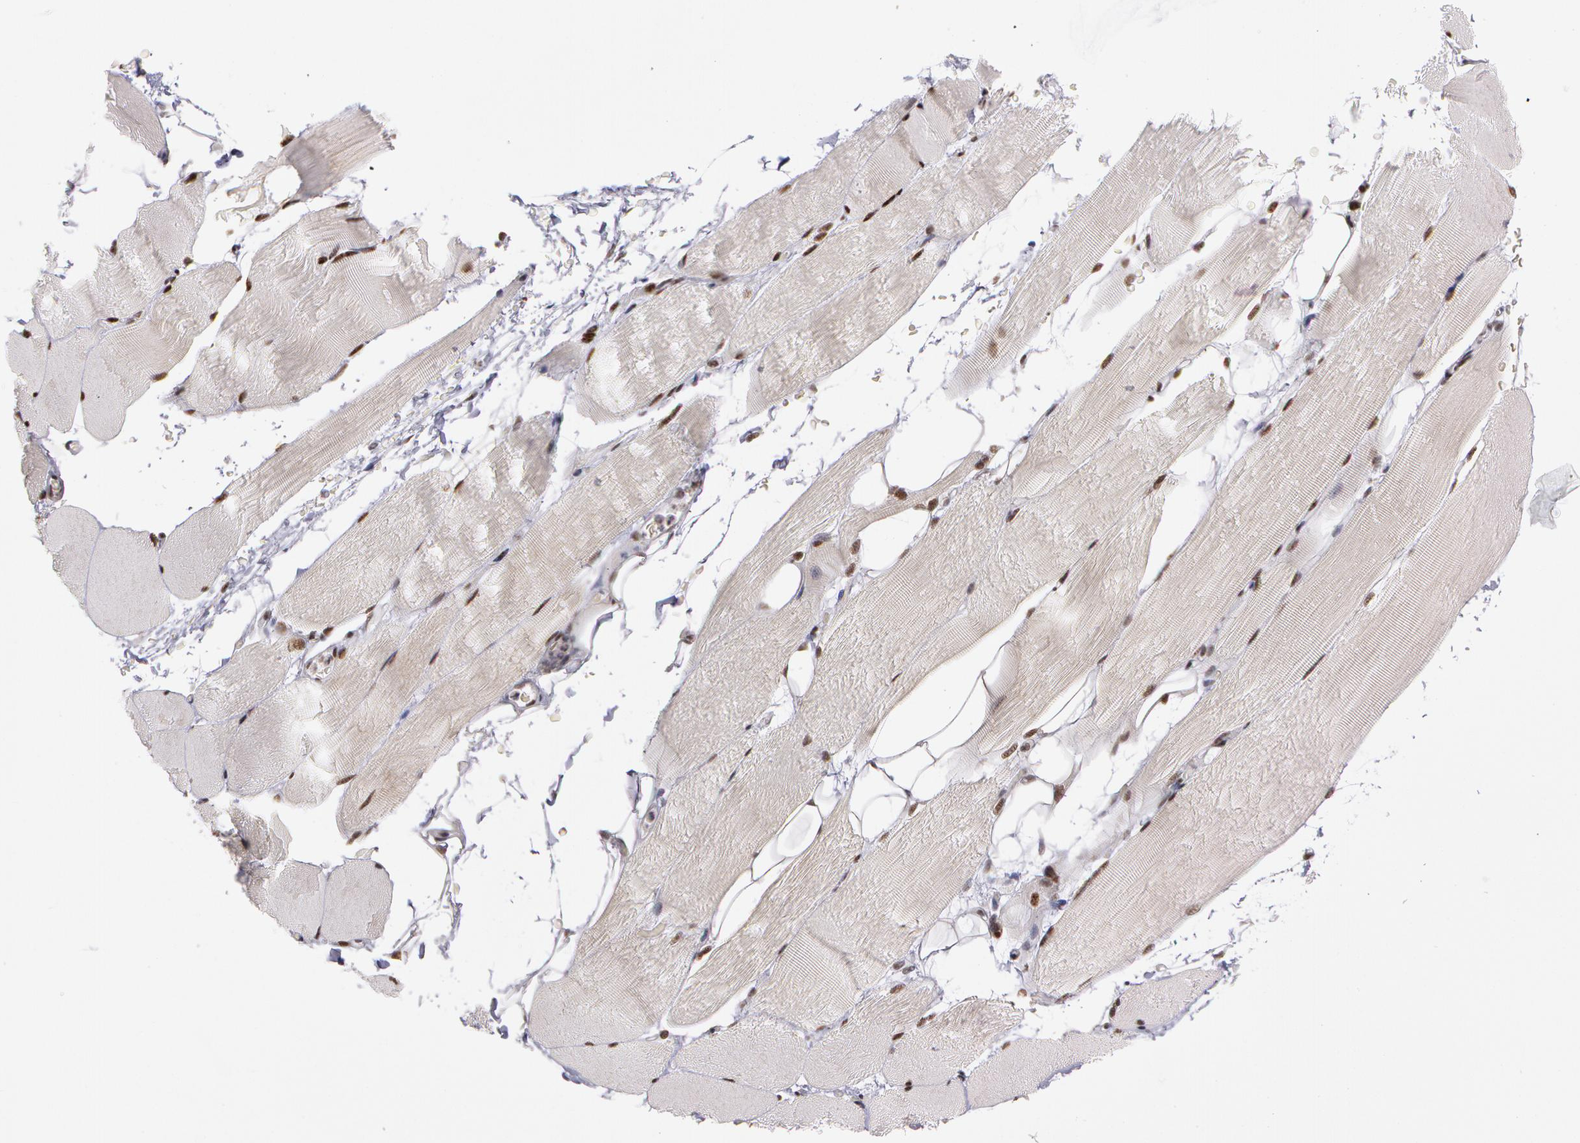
{"staining": {"intensity": "moderate", "quantity": "25%-75%", "location": "nuclear"}, "tissue": "skeletal muscle", "cell_type": "Myocytes", "image_type": "normal", "snomed": [{"axis": "morphology", "description": "Normal tissue, NOS"}, {"axis": "topography", "description": "Skeletal muscle"}, {"axis": "topography", "description": "Parathyroid gland"}], "caption": "This micrograph displays IHC staining of normal human skeletal muscle, with medium moderate nuclear staining in approximately 25%-75% of myocytes.", "gene": "PNN", "patient": {"sex": "female", "age": 37}}